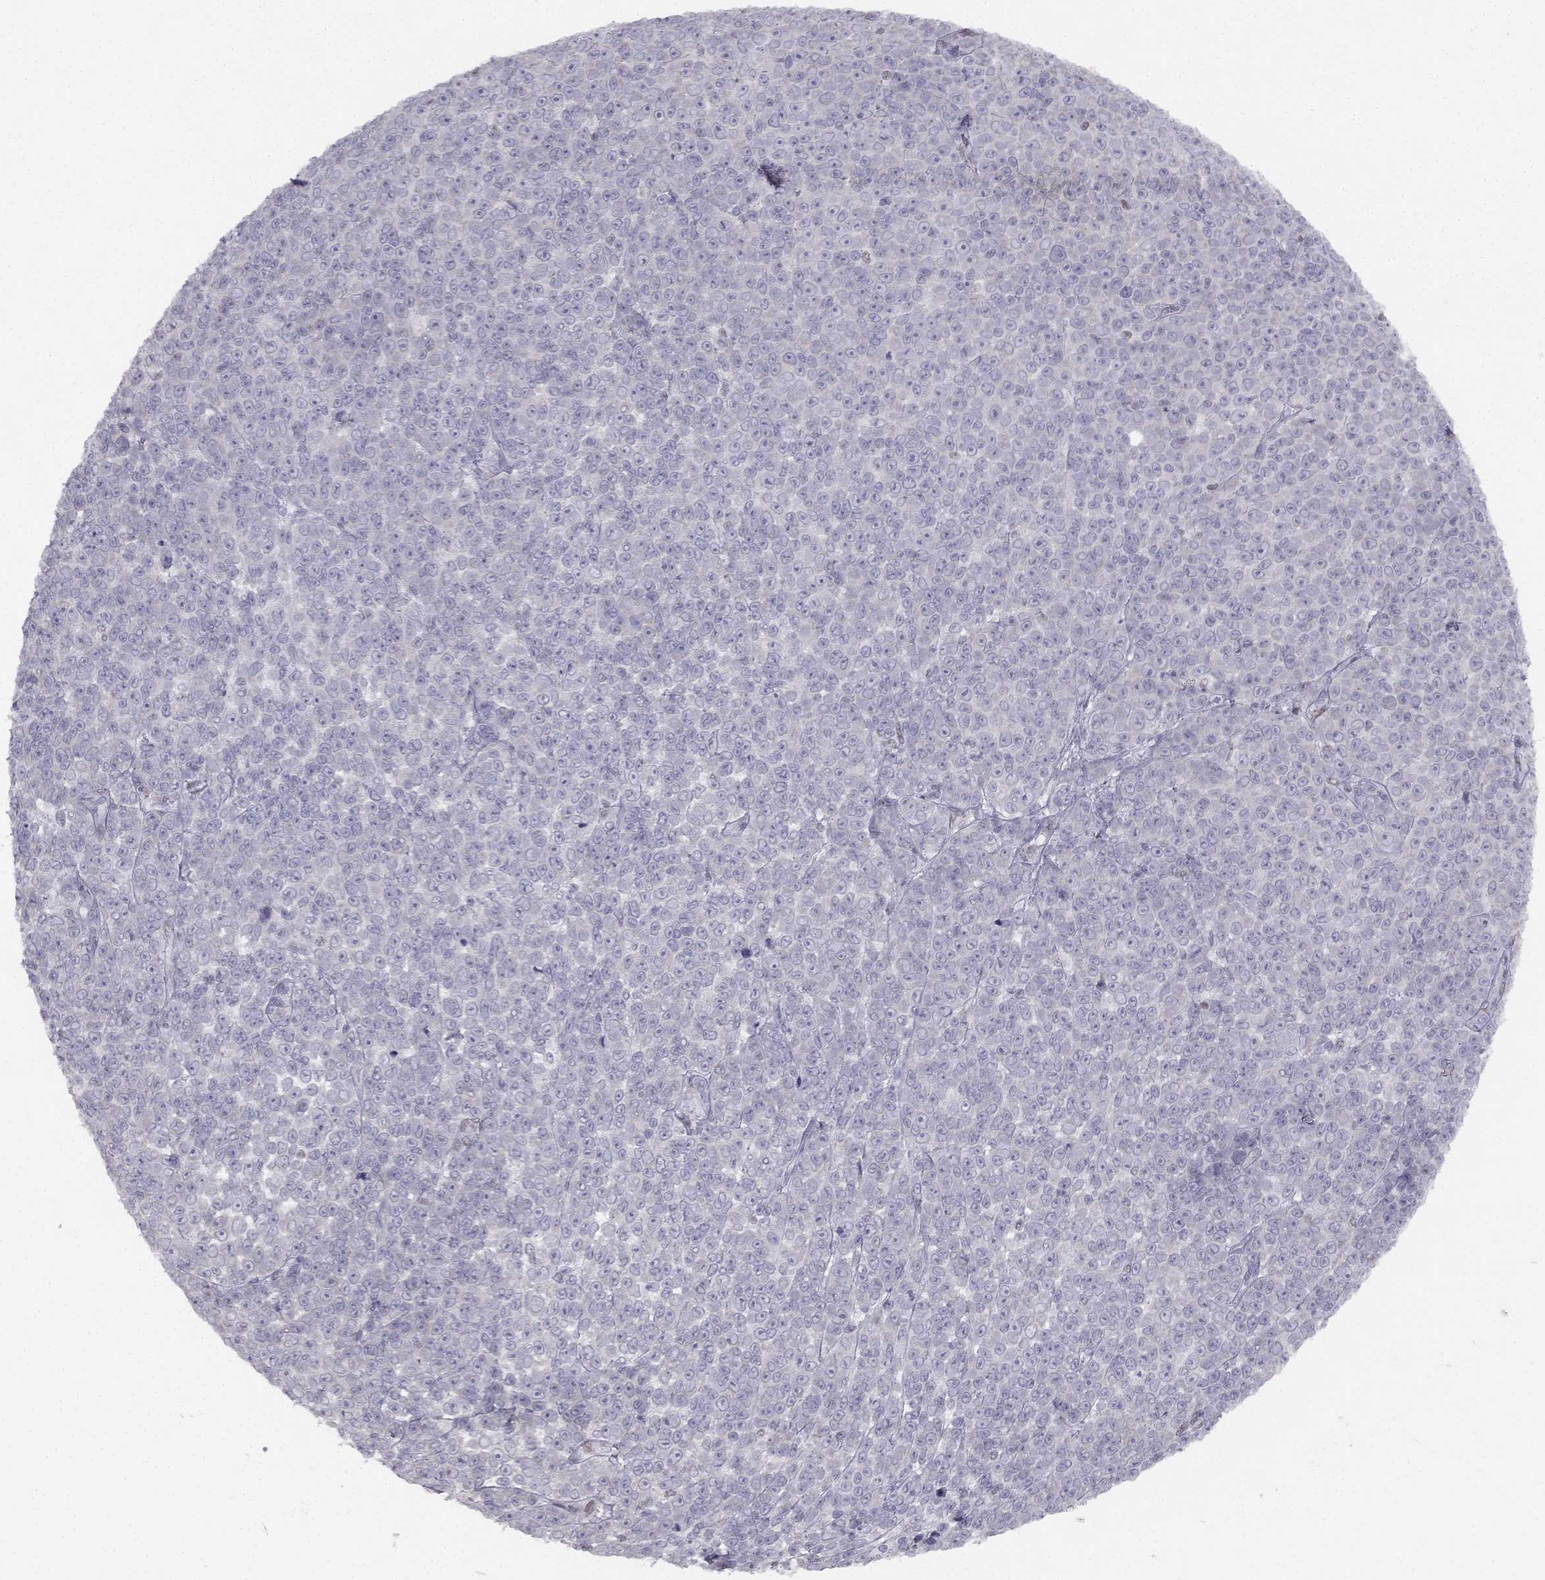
{"staining": {"intensity": "negative", "quantity": "none", "location": "none"}, "tissue": "melanoma", "cell_type": "Tumor cells", "image_type": "cancer", "snomed": [{"axis": "morphology", "description": "Malignant melanoma, NOS"}, {"axis": "topography", "description": "Skin"}], "caption": "A micrograph of human malignant melanoma is negative for staining in tumor cells.", "gene": "TRPS1", "patient": {"sex": "female", "age": 95}}